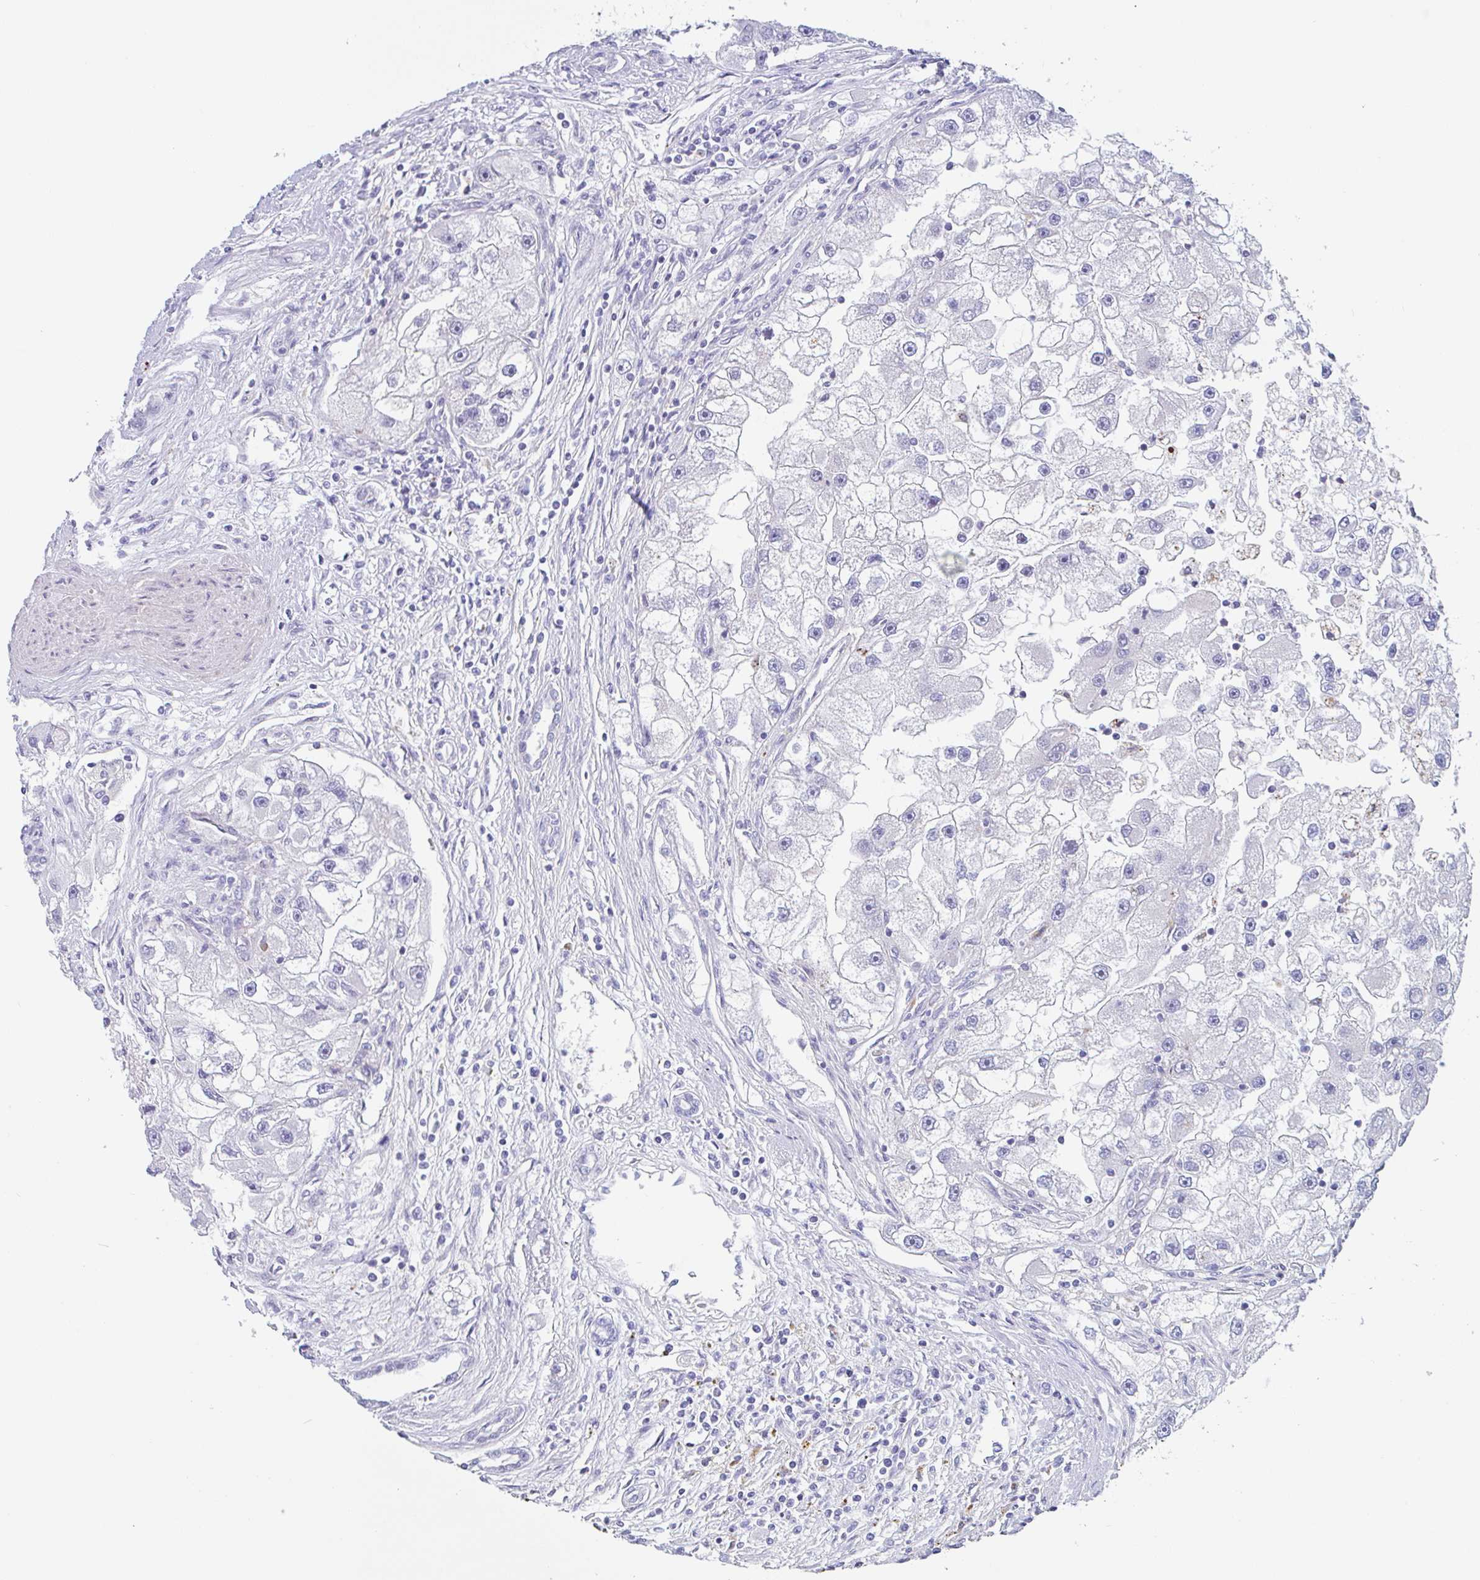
{"staining": {"intensity": "negative", "quantity": "none", "location": "none"}, "tissue": "renal cancer", "cell_type": "Tumor cells", "image_type": "cancer", "snomed": [{"axis": "morphology", "description": "Adenocarcinoma, NOS"}, {"axis": "topography", "description": "Kidney"}], "caption": "Immunohistochemical staining of human renal adenocarcinoma demonstrates no significant positivity in tumor cells.", "gene": "LENG9", "patient": {"sex": "male", "age": 63}}